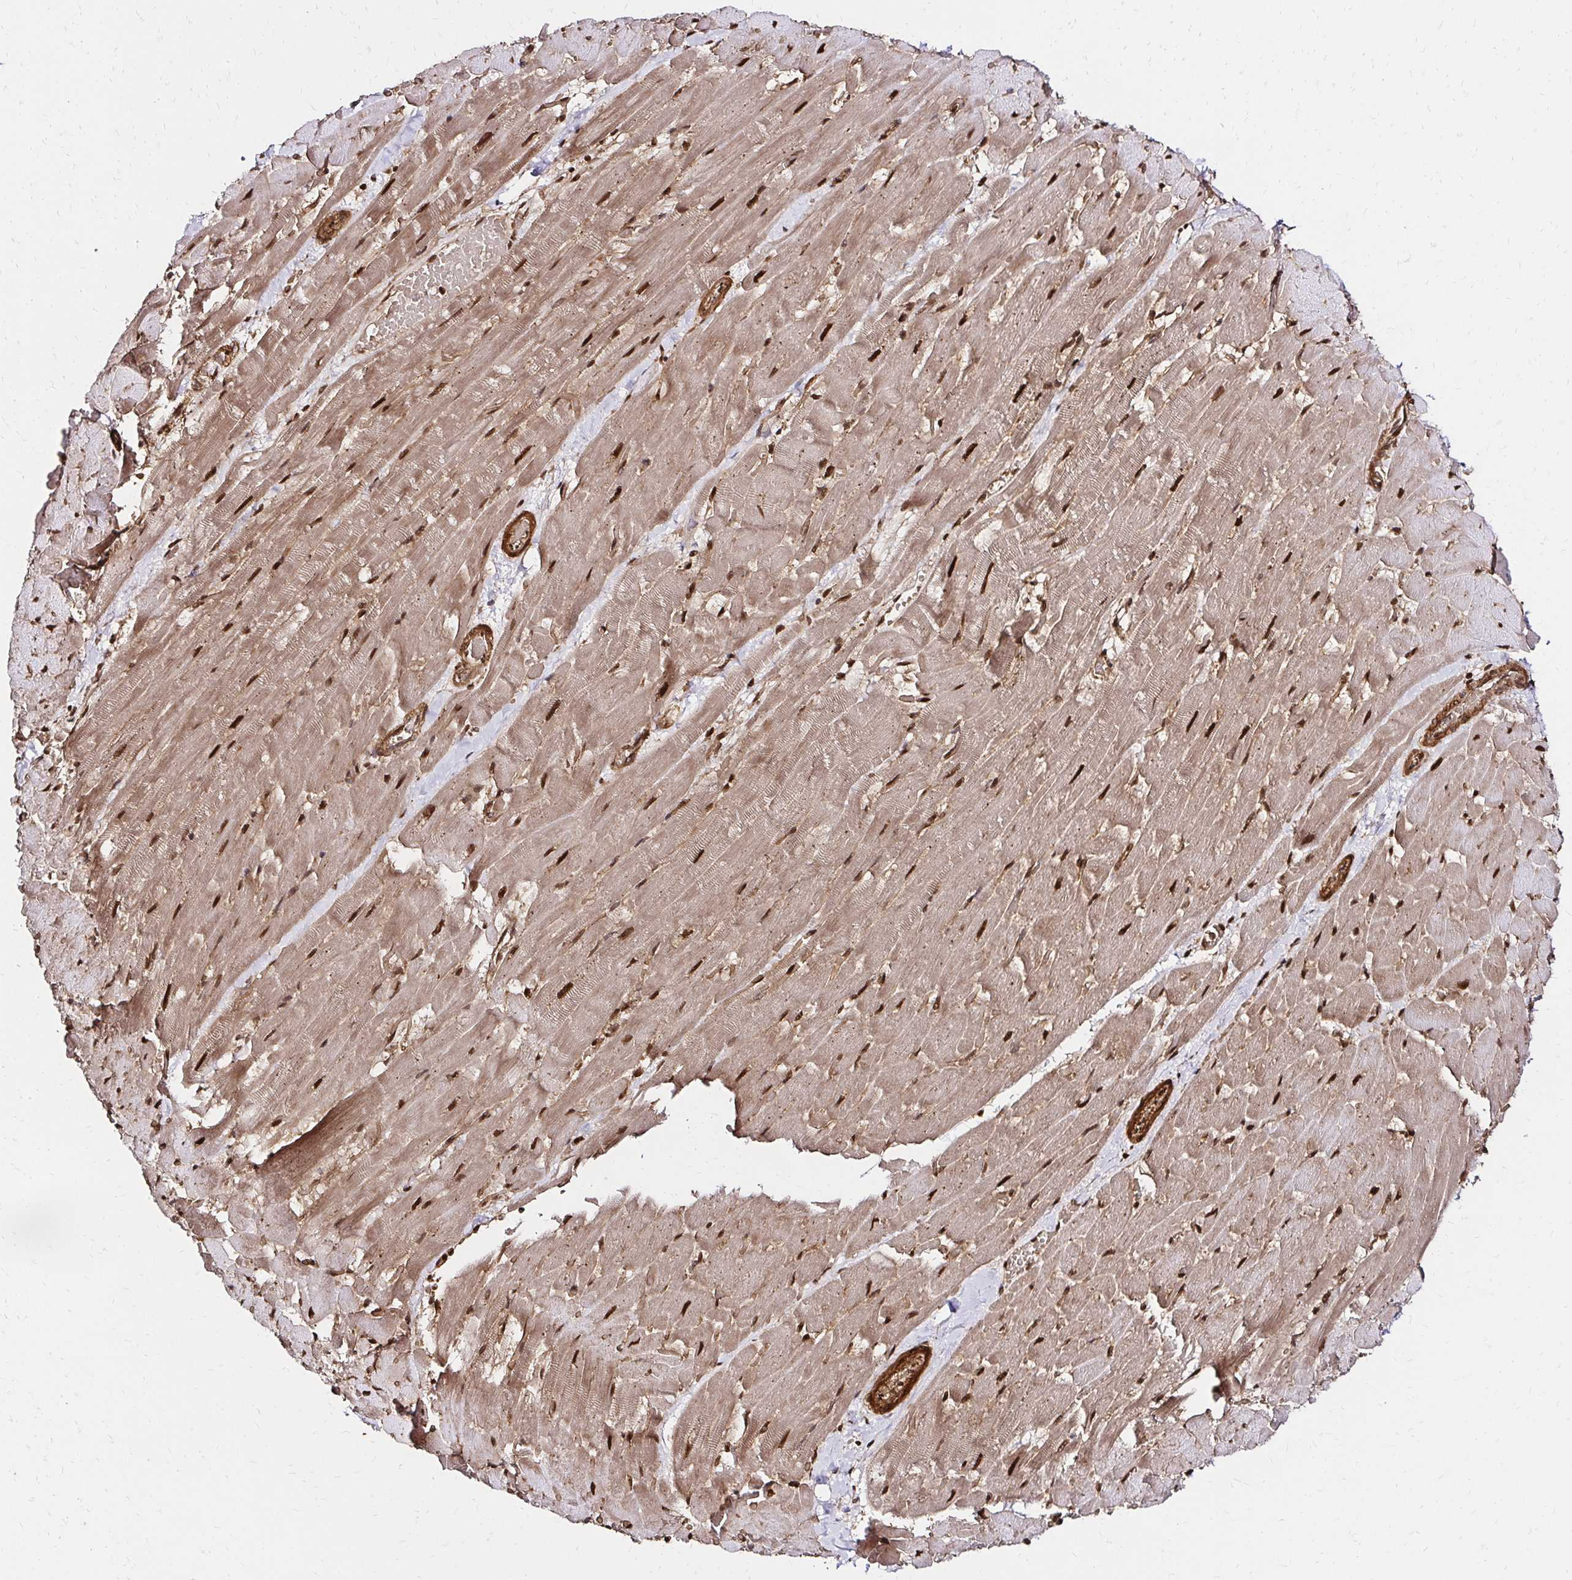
{"staining": {"intensity": "strong", "quantity": ">75%", "location": "cytoplasmic/membranous,nuclear"}, "tissue": "heart muscle", "cell_type": "Cardiomyocytes", "image_type": "normal", "snomed": [{"axis": "morphology", "description": "Normal tissue, NOS"}, {"axis": "topography", "description": "Heart"}], "caption": "Immunohistochemical staining of benign heart muscle exhibits >75% levels of strong cytoplasmic/membranous,nuclear protein expression in approximately >75% of cardiomyocytes. The staining is performed using DAB (3,3'-diaminobenzidine) brown chromogen to label protein expression. The nuclei are counter-stained blue using hematoxylin.", "gene": "GLYR1", "patient": {"sex": "male", "age": 37}}